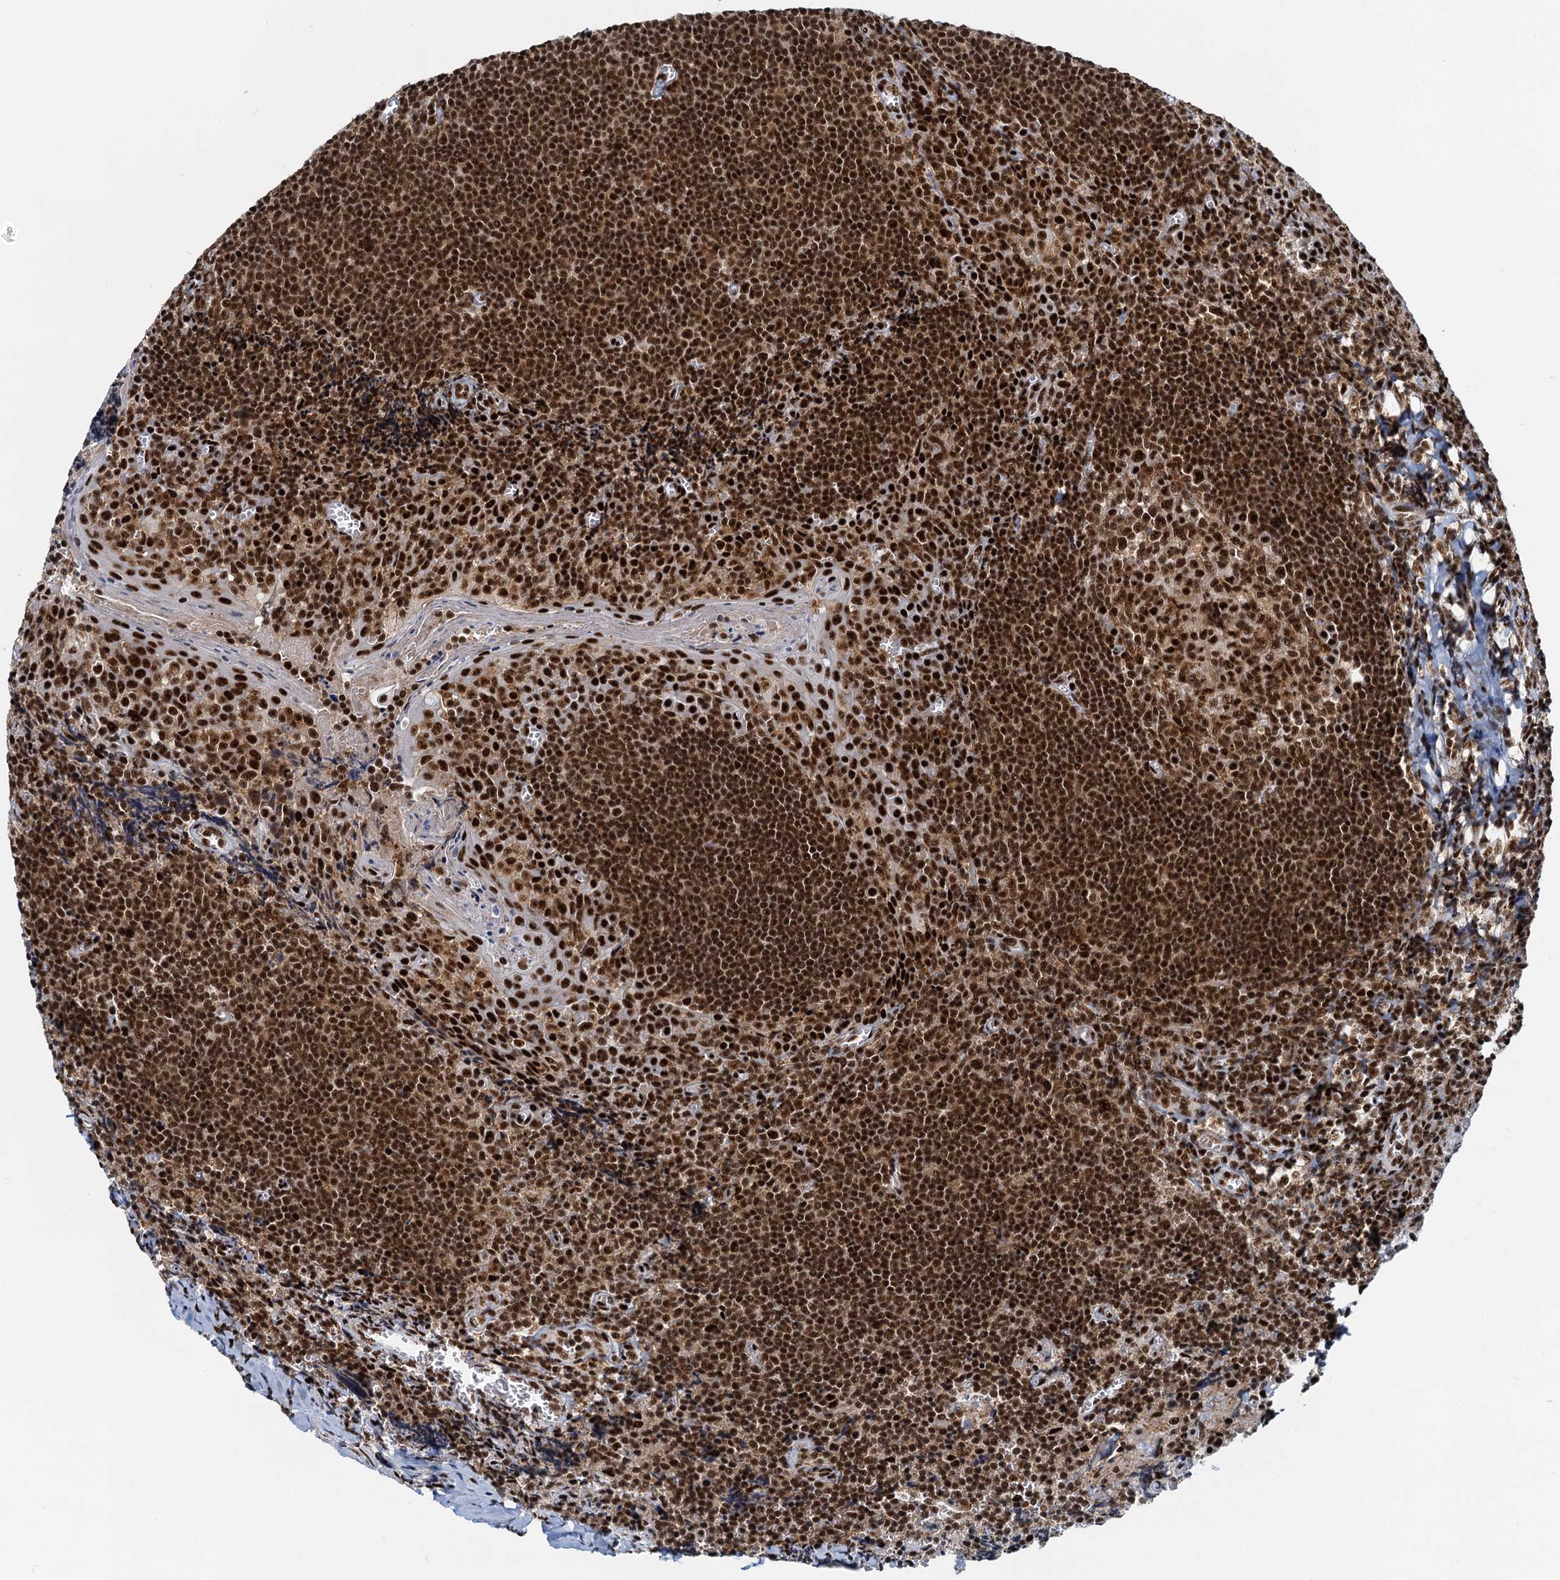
{"staining": {"intensity": "strong", "quantity": ">75%", "location": "nuclear"}, "tissue": "tonsil", "cell_type": "Germinal center cells", "image_type": "normal", "snomed": [{"axis": "morphology", "description": "Normal tissue, NOS"}, {"axis": "topography", "description": "Tonsil"}], "caption": "Strong nuclear protein positivity is present in about >75% of germinal center cells in tonsil.", "gene": "RBM26", "patient": {"sex": "male", "age": 27}}